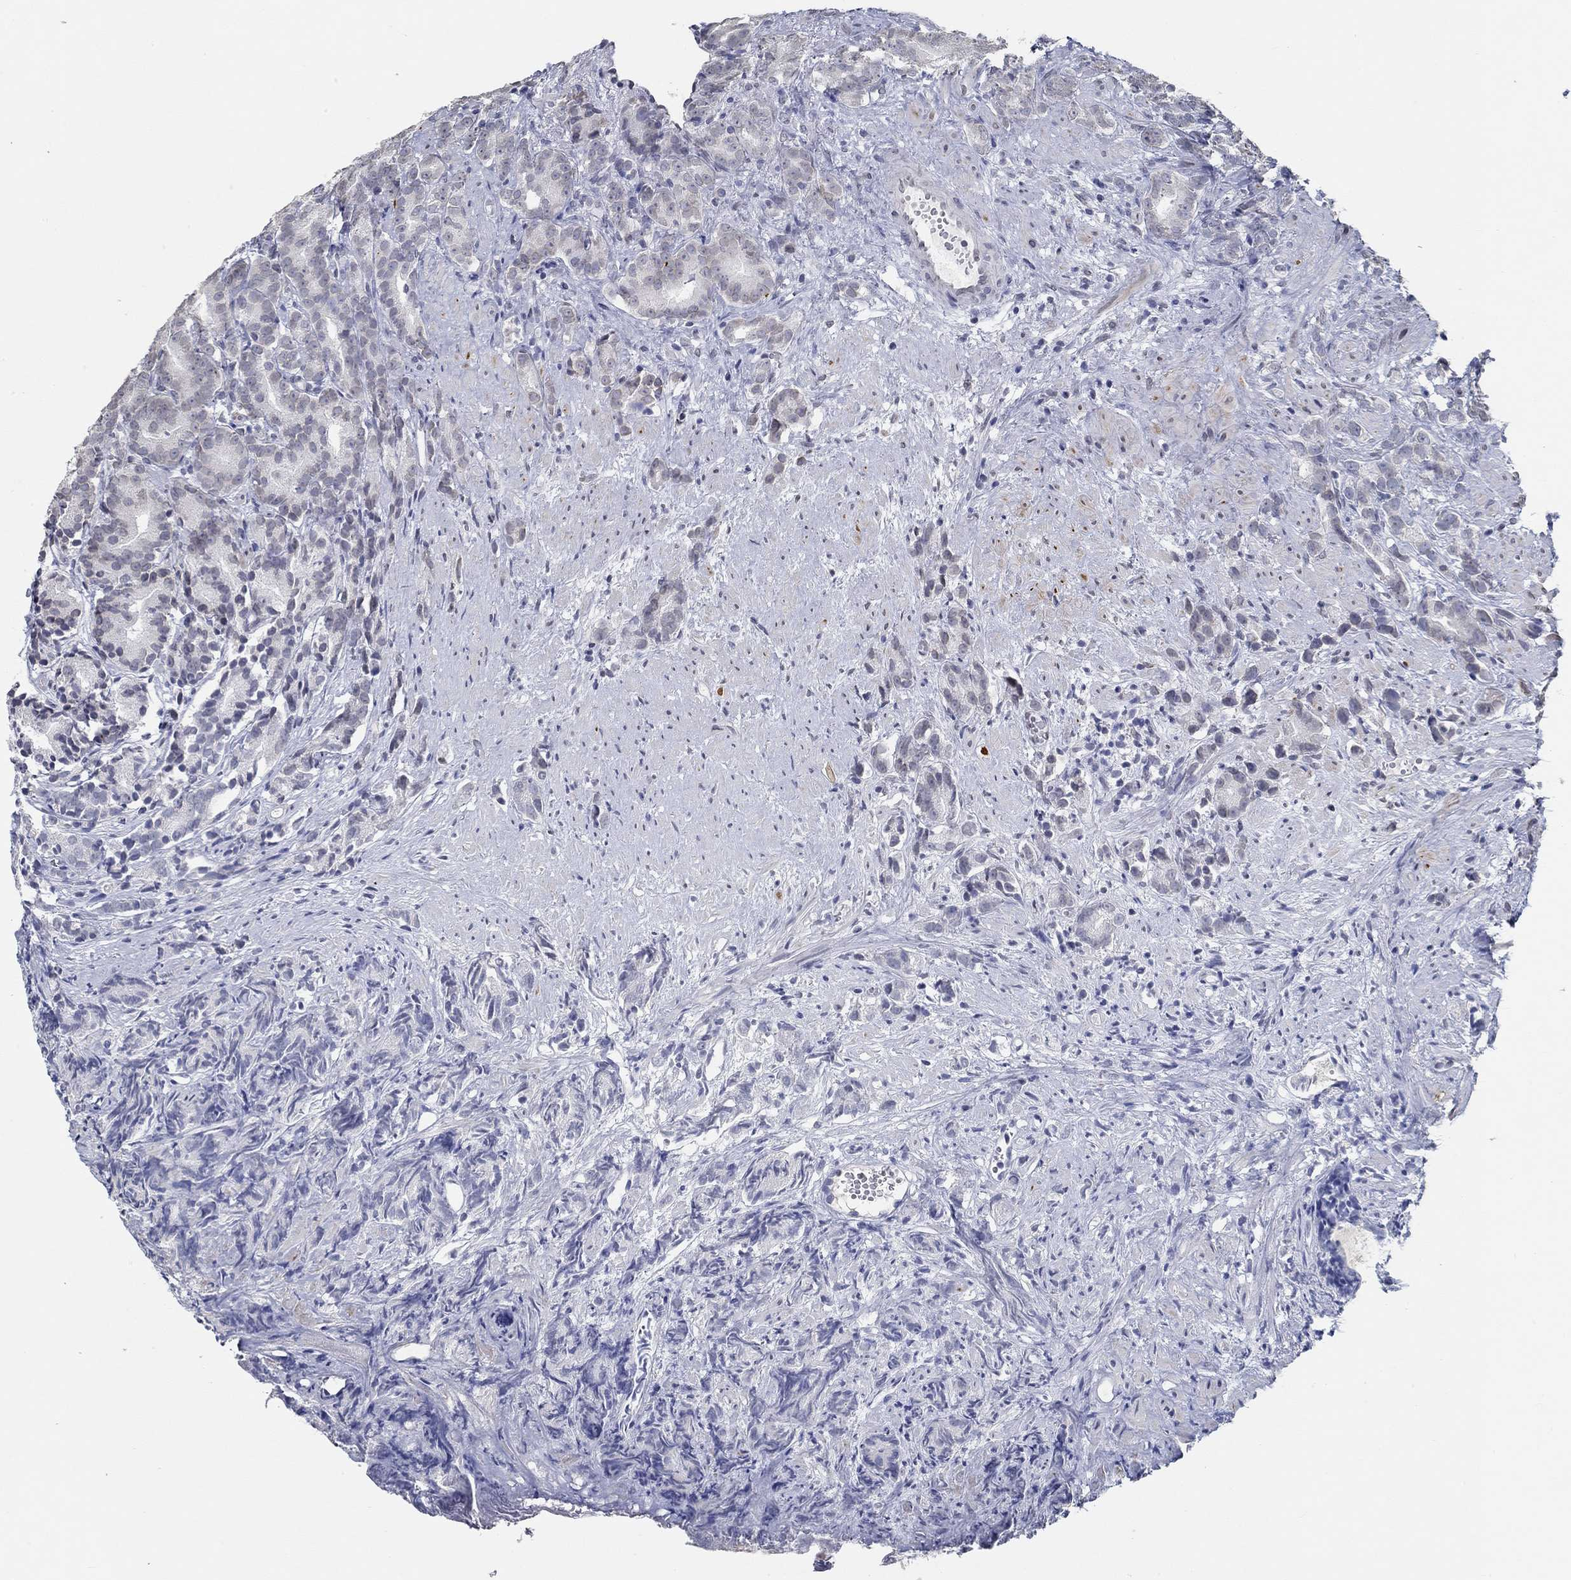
{"staining": {"intensity": "negative", "quantity": "none", "location": "none"}, "tissue": "prostate cancer", "cell_type": "Tumor cells", "image_type": "cancer", "snomed": [{"axis": "morphology", "description": "Adenocarcinoma, High grade"}, {"axis": "topography", "description": "Prostate"}], "caption": "Immunohistochemistry (IHC) of prostate cancer displays no positivity in tumor cells. Nuclei are stained in blue.", "gene": "NUP155", "patient": {"sex": "male", "age": 90}}